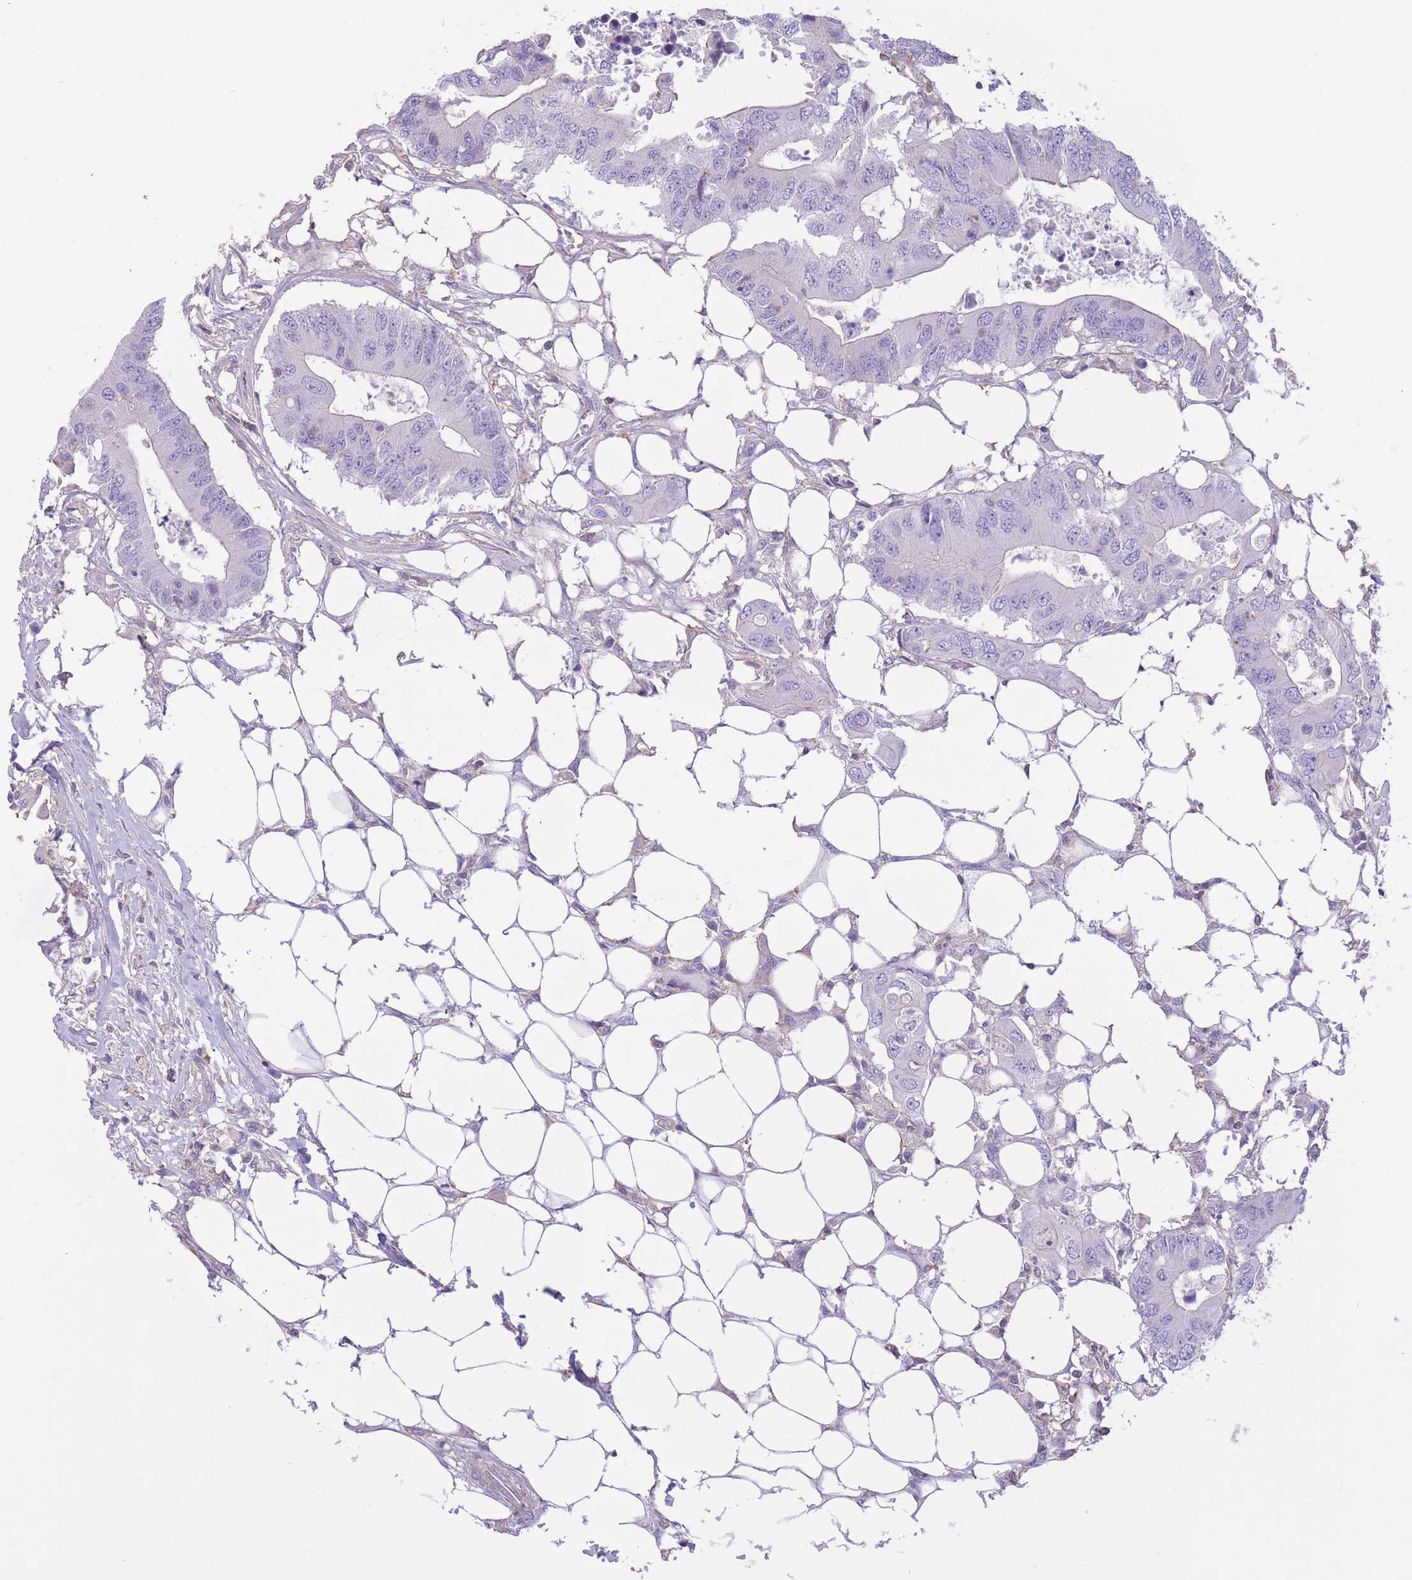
{"staining": {"intensity": "negative", "quantity": "none", "location": "none"}, "tissue": "colorectal cancer", "cell_type": "Tumor cells", "image_type": "cancer", "snomed": [{"axis": "morphology", "description": "Adenocarcinoma, NOS"}, {"axis": "topography", "description": "Colon"}], "caption": "This is an immunohistochemistry photomicrograph of human adenocarcinoma (colorectal). There is no staining in tumor cells.", "gene": "PDHA1", "patient": {"sex": "male", "age": 71}}